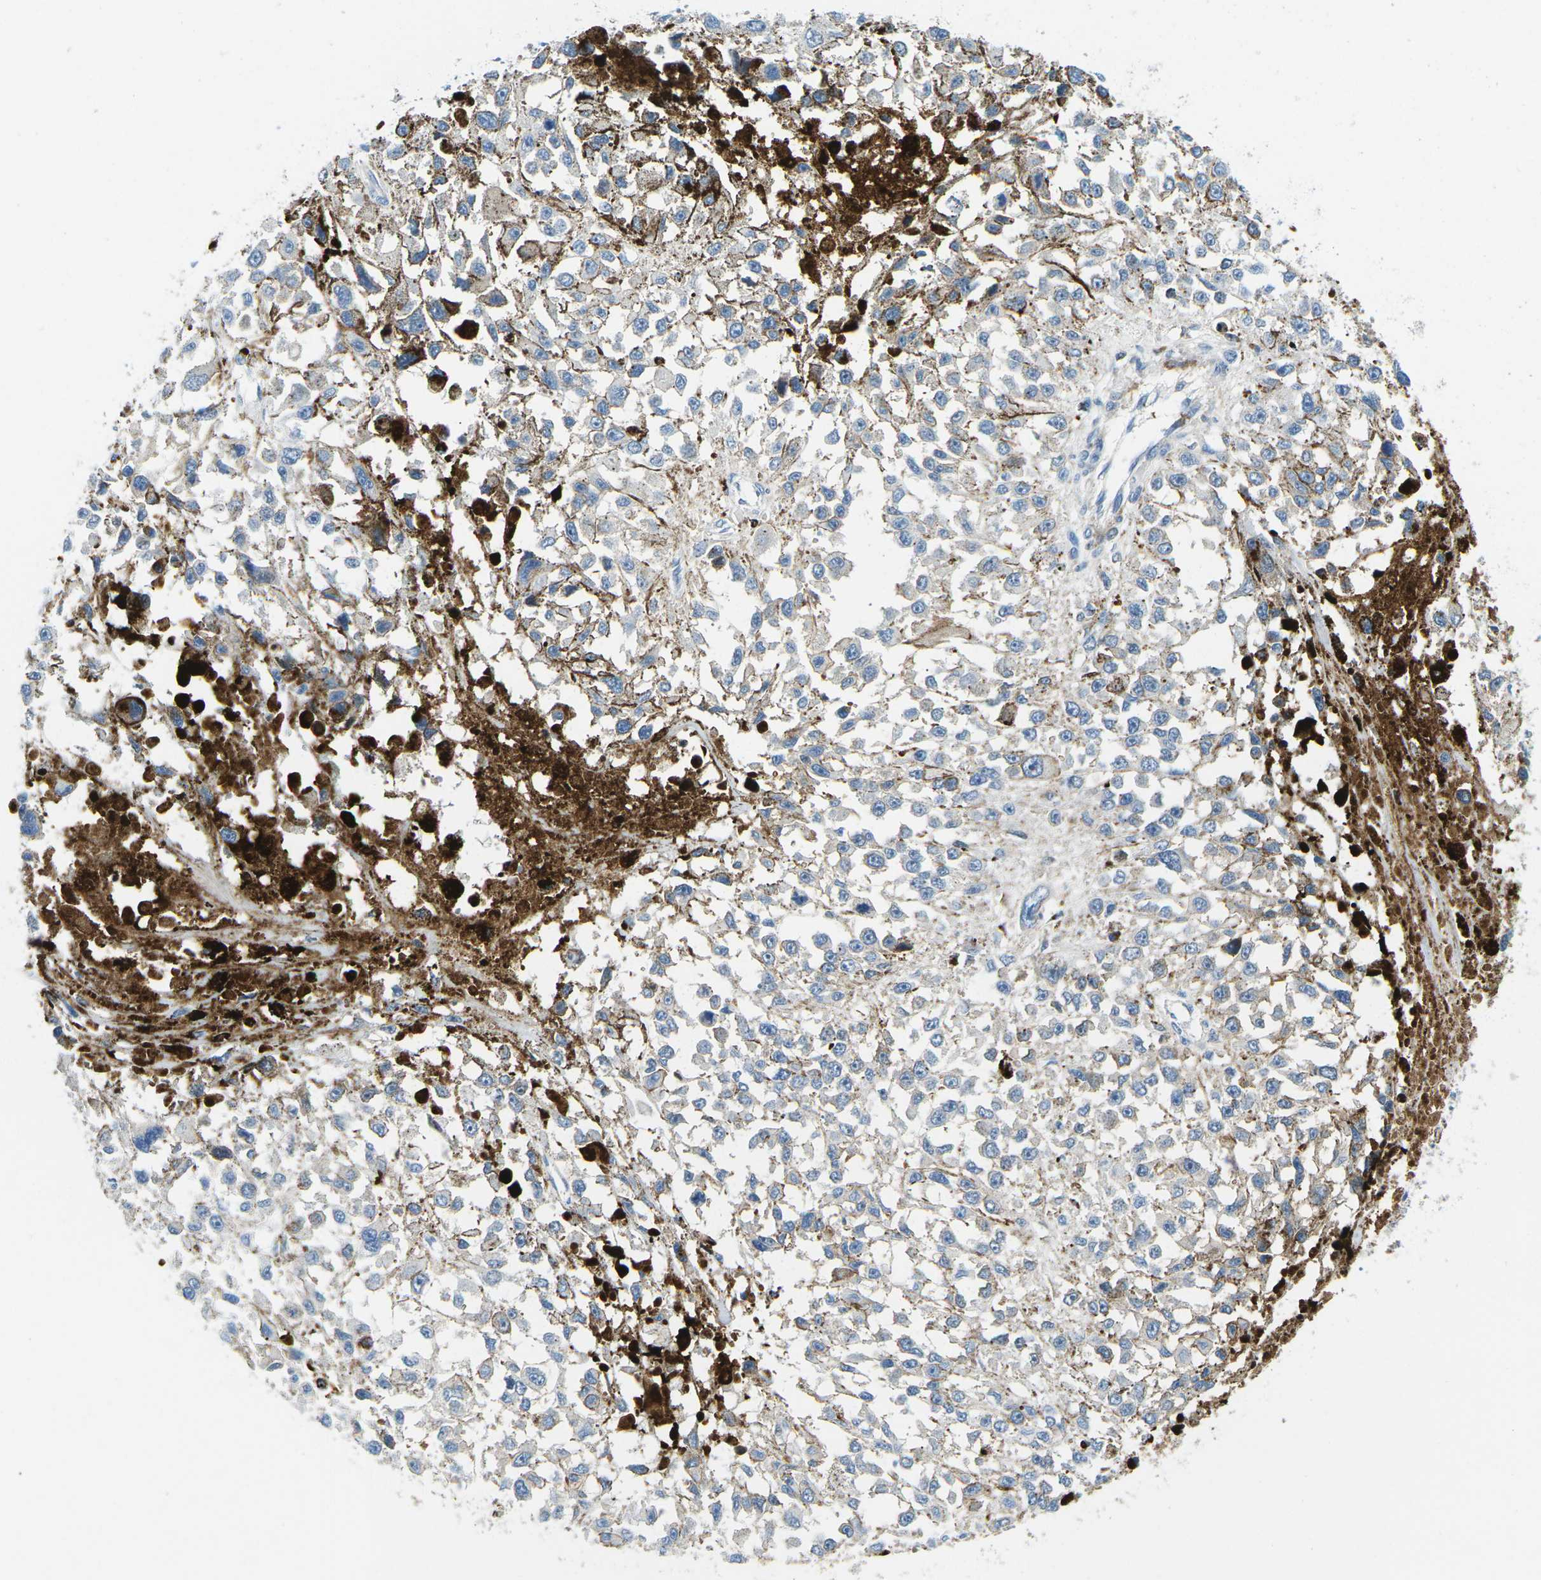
{"staining": {"intensity": "weak", "quantity": "<25%", "location": "cytoplasmic/membranous"}, "tissue": "melanoma", "cell_type": "Tumor cells", "image_type": "cancer", "snomed": [{"axis": "morphology", "description": "Malignant melanoma, Metastatic site"}, {"axis": "topography", "description": "Lymph node"}], "caption": "DAB immunohistochemical staining of melanoma exhibits no significant expression in tumor cells. The staining is performed using DAB brown chromogen with nuclei counter-stained in using hematoxylin.", "gene": "CFB", "patient": {"sex": "male", "age": 59}}